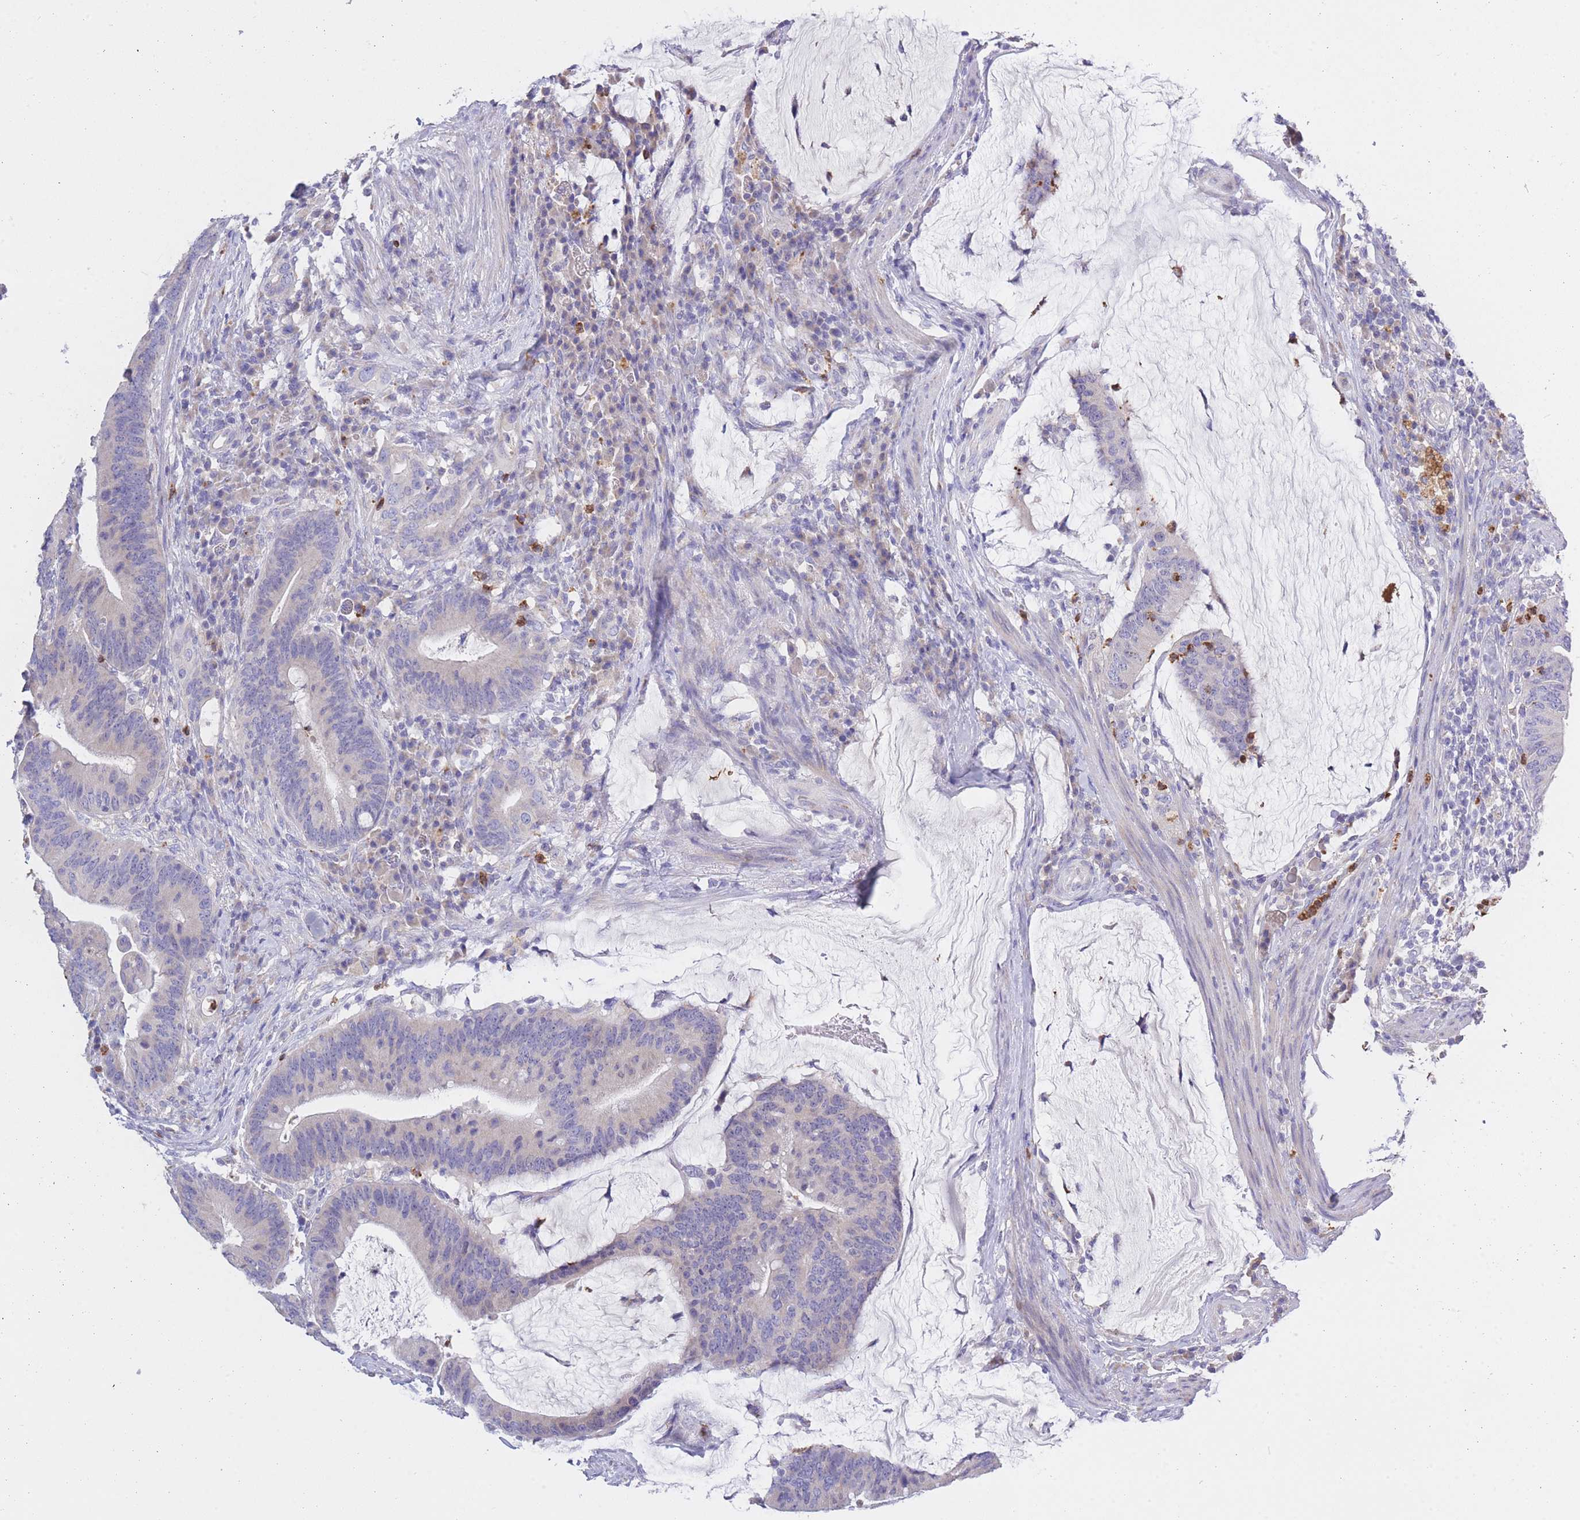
{"staining": {"intensity": "negative", "quantity": "none", "location": "none"}, "tissue": "colorectal cancer", "cell_type": "Tumor cells", "image_type": "cancer", "snomed": [{"axis": "morphology", "description": "Adenocarcinoma, NOS"}, {"axis": "topography", "description": "Colon"}], "caption": "The IHC micrograph has no significant staining in tumor cells of adenocarcinoma (colorectal) tissue. (Stains: DAB (3,3'-diaminobenzidine) immunohistochemistry (IHC) with hematoxylin counter stain, Microscopy: brightfield microscopy at high magnification).", "gene": "CENPM", "patient": {"sex": "female", "age": 66}}